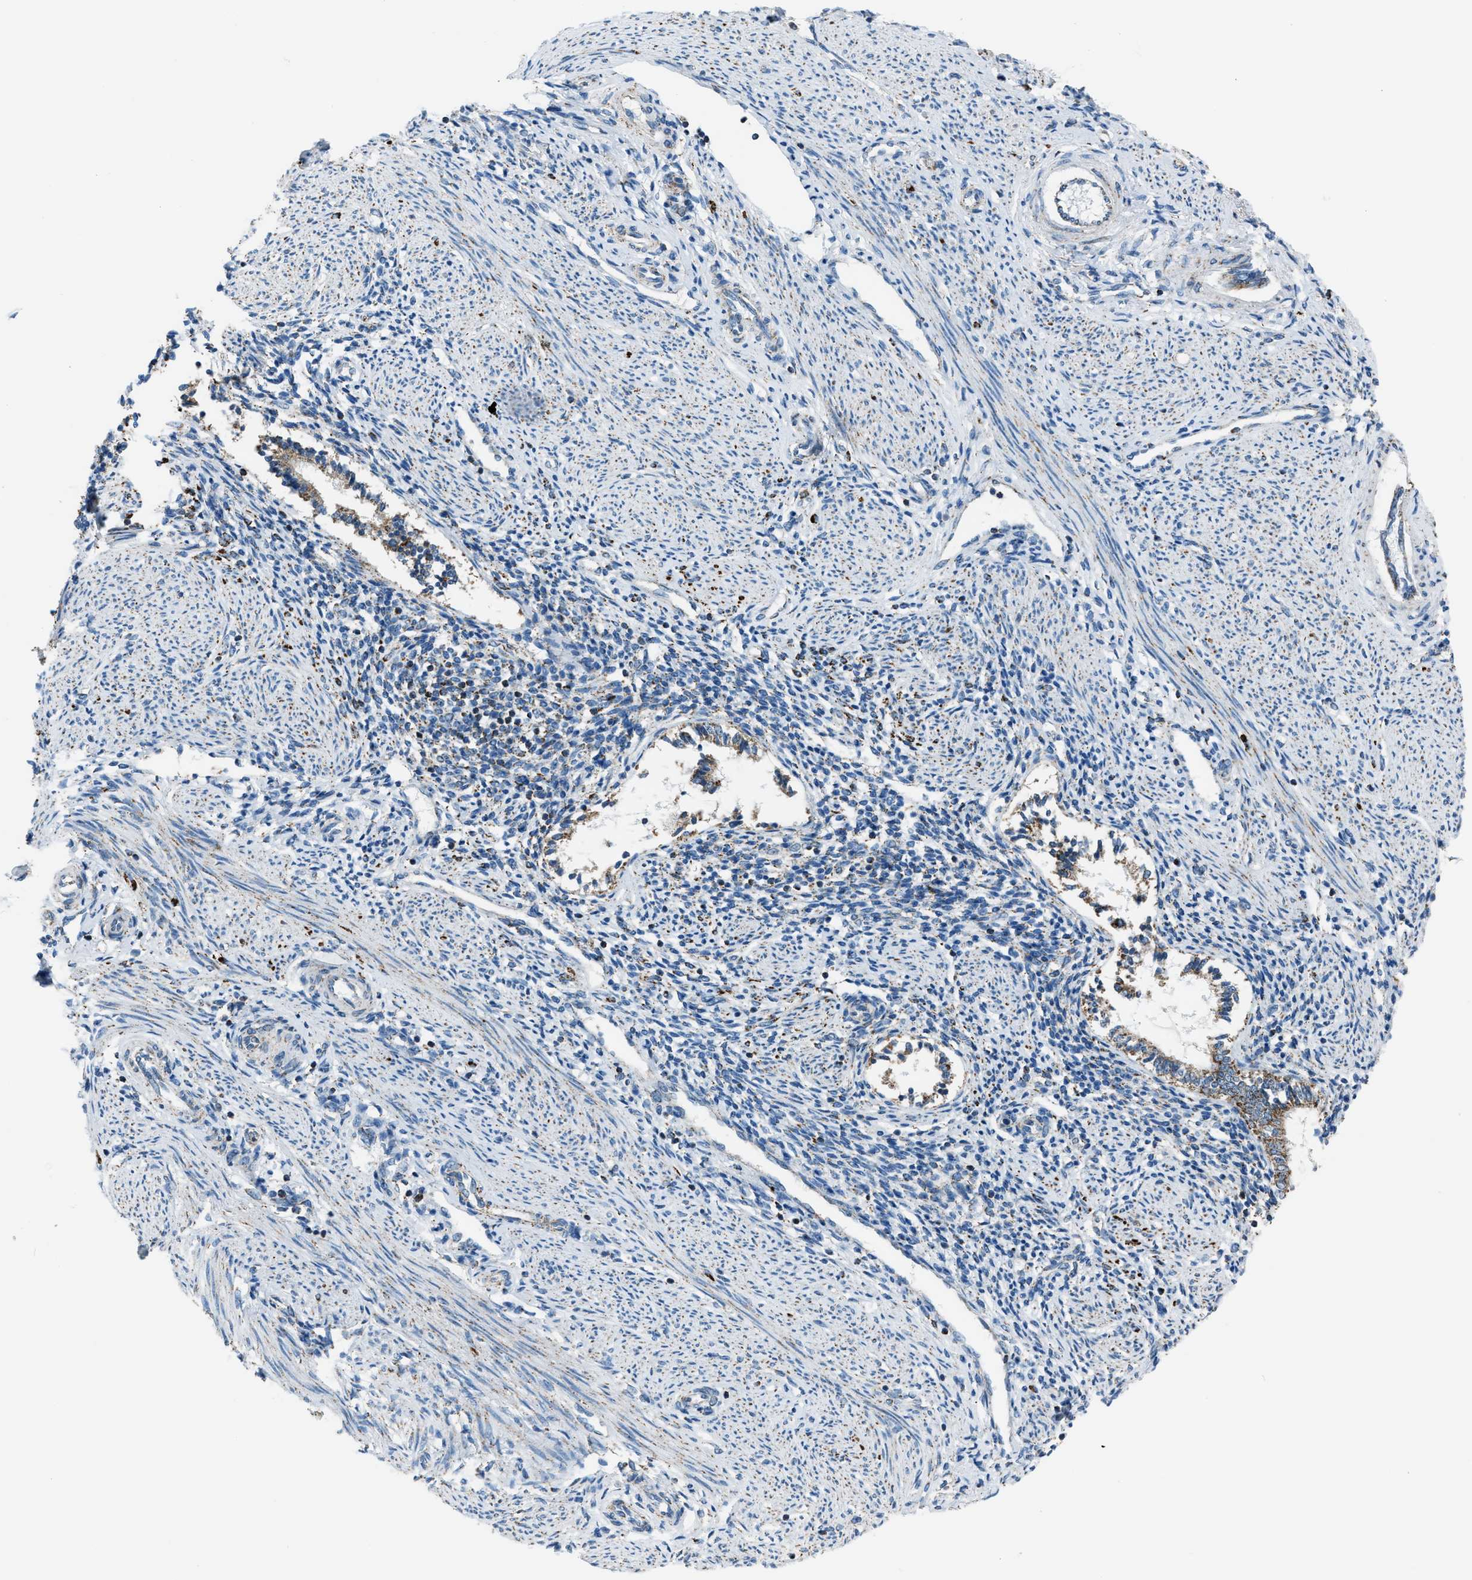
{"staining": {"intensity": "moderate", "quantity": "25%-75%", "location": "cytoplasmic/membranous"}, "tissue": "endometrium", "cell_type": "Cells in endometrial stroma", "image_type": "normal", "snomed": [{"axis": "morphology", "description": "Normal tissue, NOS"}, {"axis": "topography", "description": "Endometrium"}], "caption": "Protein expression analysis of unremarkable endometrium exhibits moderate cytoplasmic/membranous staining in approximately 25%-75% of cells in endometrial stroma.", "gene": "MDH2", "patient": {"sex": "female", "age": 42}}